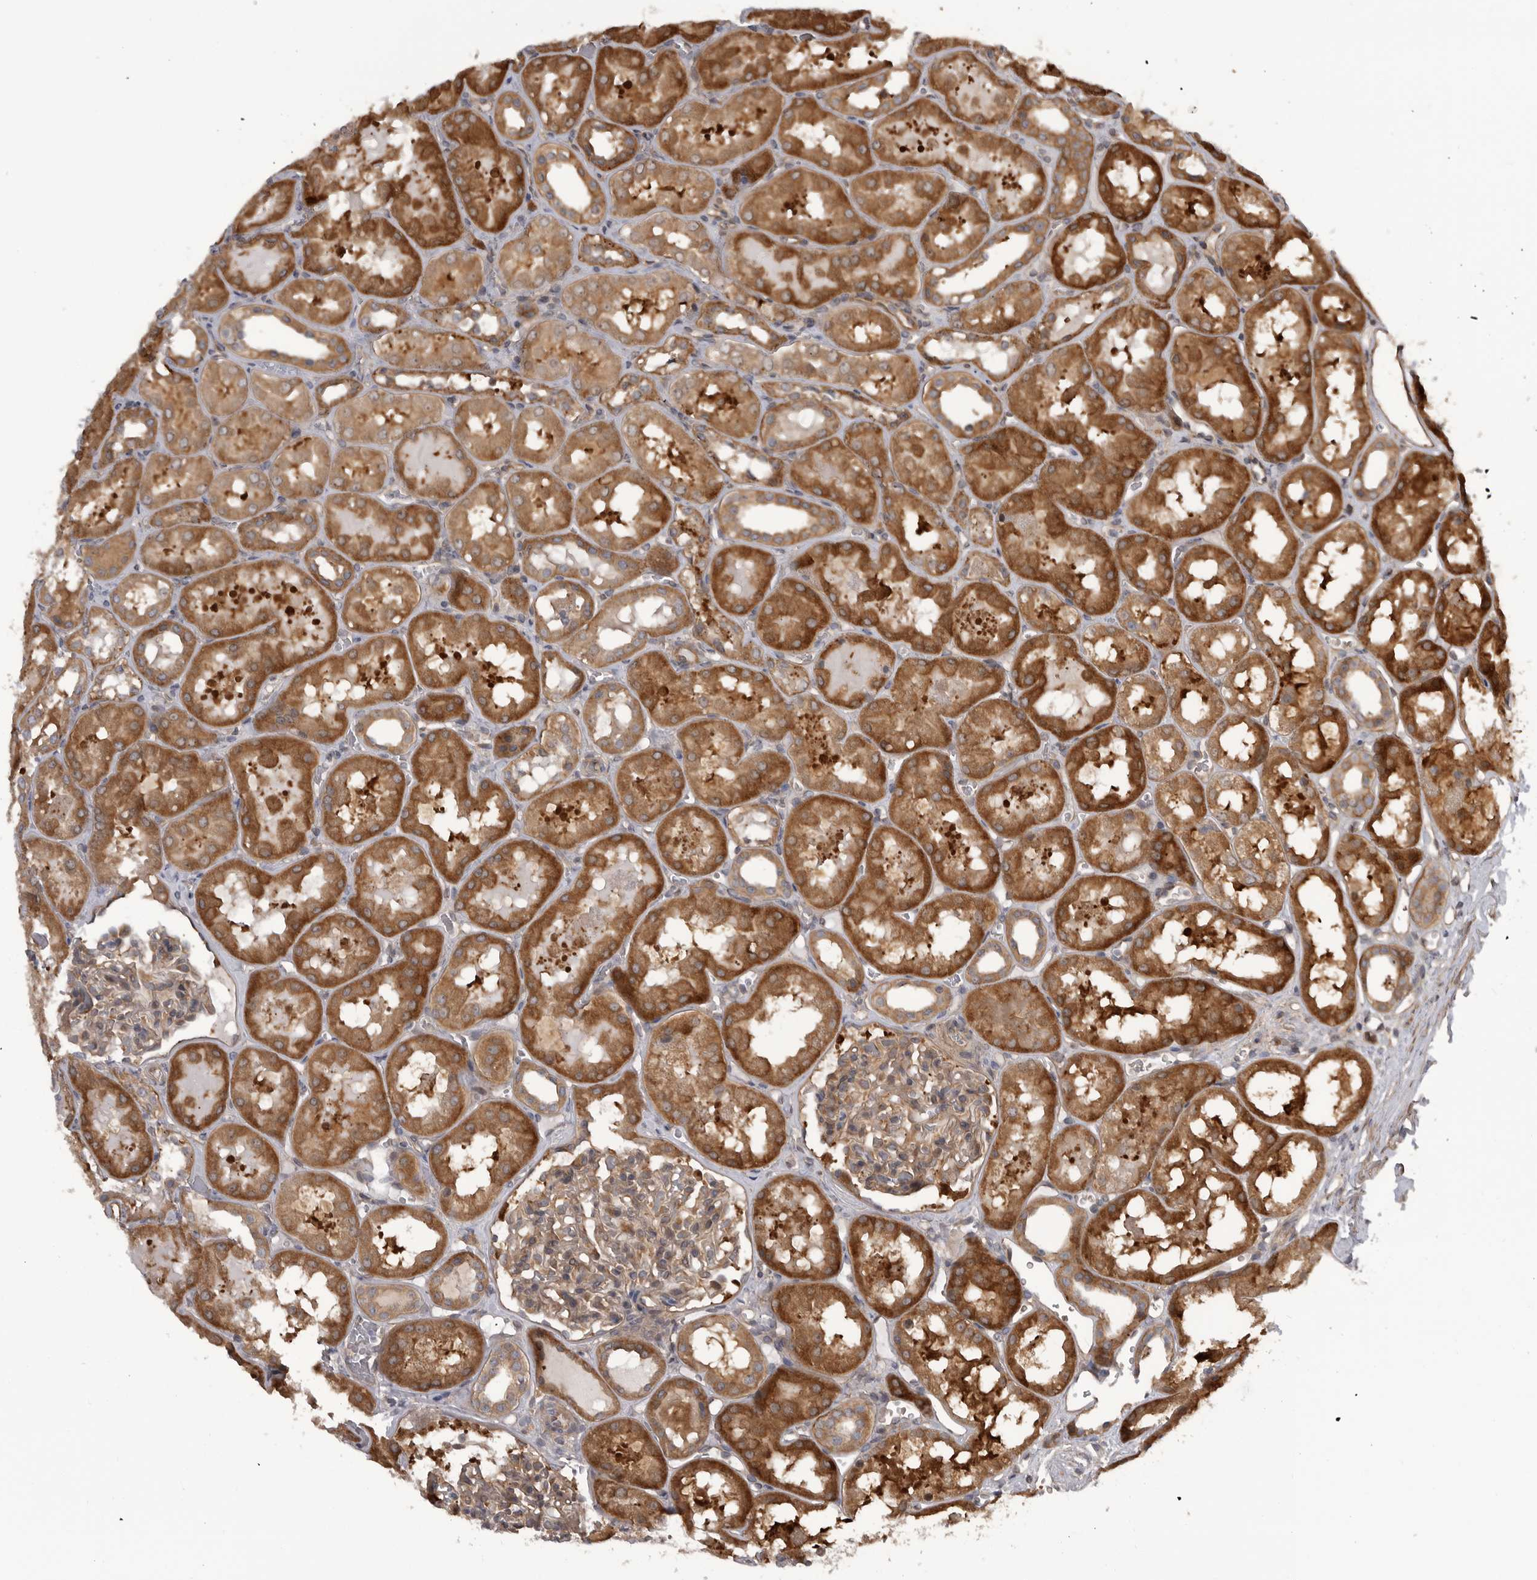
{"staining": {"intensity": "moderate", "quantity": "25%-75%", "location": "cytoplasmic/membranous"}, "tissue": "kidney", "cell_type": "Cells in glomeruli", "image_type": "normal", "snomed": [{"axis": "morphology", "description": "Normal tissue, NOS"}, {"axis": "topography", "description": "Kidney"}, {"axis": "topography", "description": "Urinary bladder"}], "caption": "High-magnification brightfield microscopy of normal kidney stained with DAB (3,3'-diaminobenzidine) (brown) and counterstained with hematoxylin (blue). cells in glomeruli exhibit moderate cytoplasmic/membranous staining is identified in approximately25%-75% of cells.", "gene": "RAB3GAP2", "patient": {"sex": "male", "age": 16}}